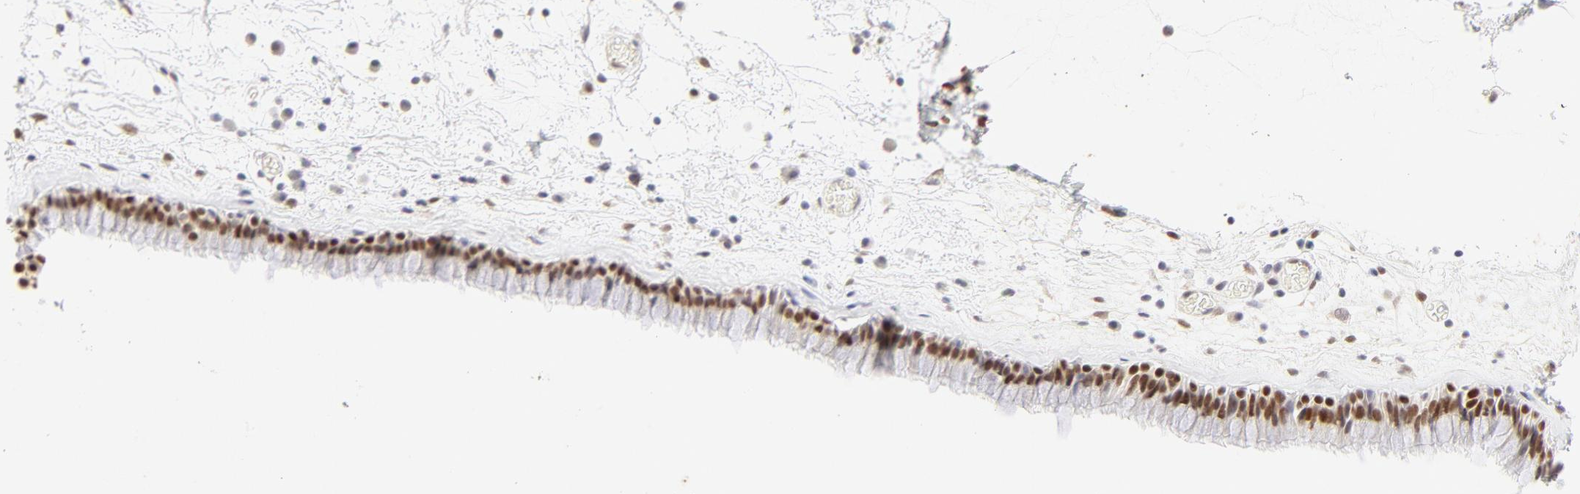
{"staining": {"intensity": "moderate", "quantity": ">75%", "location": "nuclear"}, "tissue": "nasopharynx", "cell_type": "Respiratory epithelial cells", "image_type": "normal", "snomed": [{"axis": "morphology", "description": "Normal tissue, NOS"}, {"axis": "morphology", "description": "Inflammation, NOS"}, {"axis": "topography", "description": "Nasopharynx"}], "caption": "This is a histology image of IHC staining of benign nasopharynx, which shows moderate expression in the nuclear of respiratory epithelial cells.", "gene": "PBX1", "patient": {"sex": "male", "age": 48}}